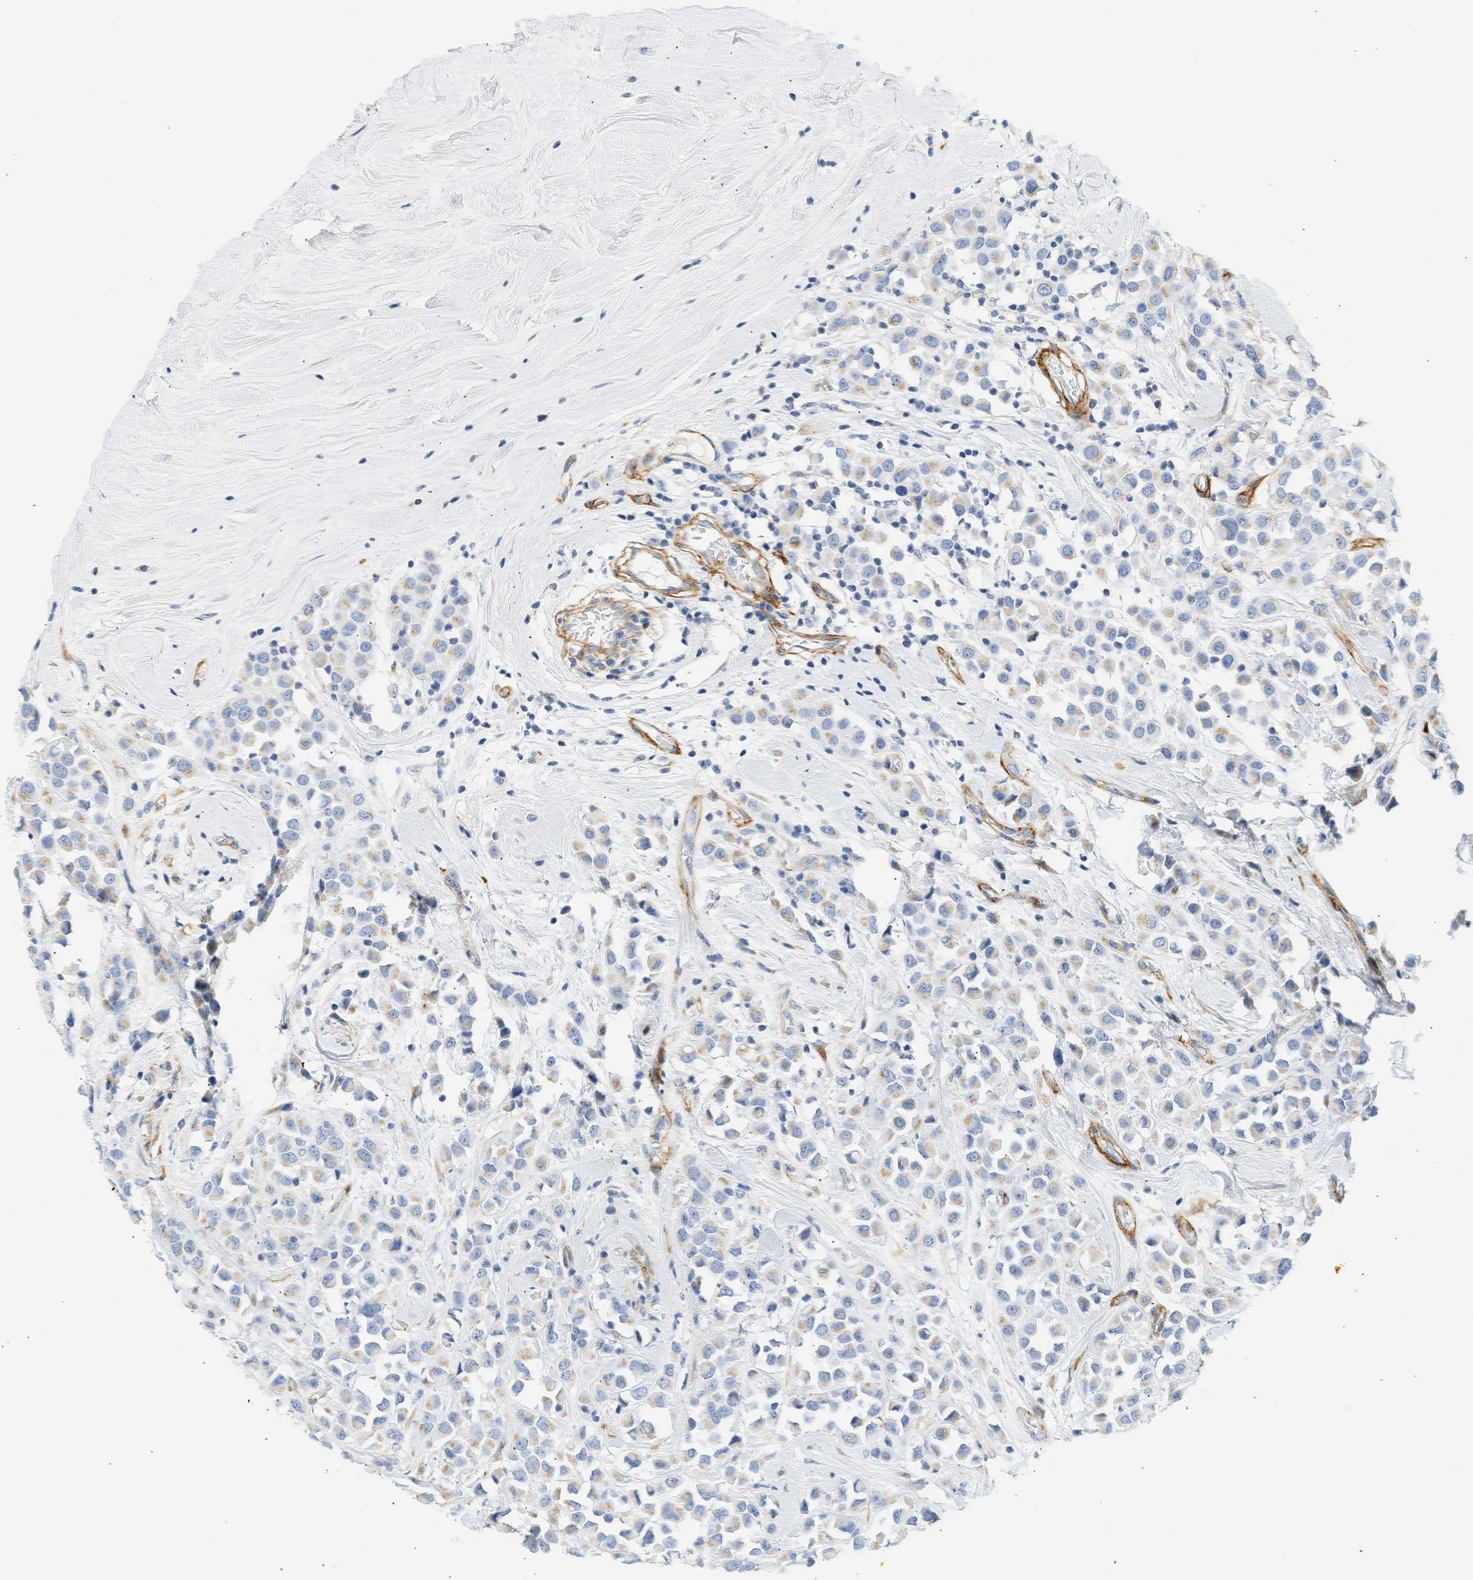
{"staining": {"intensity": "weak", "quantity": "25%-75%", "location": "cytoplasmic/membranous"}, "tissue": "breast cancer", "cell_type": "Tumor cells", "image_type": "cancer", "snomed": [{"axis": "morphology", "description": "Duct carcinoma"}, {"axis": "topography", "description": "Breast"}], "caption": "Breast intraductal carcinoma was stained to show a protein in brown. There is low levels of weak cytoplasmic/membranous staining in approximately 25%-75% of tumor cells. Using DAB (brown) and hematoxylin (blue) stains, captured at high magnification using brightfield microscopy.", "gene": "SLC30A7", "patient": {"sex": "female", "age": 61}}